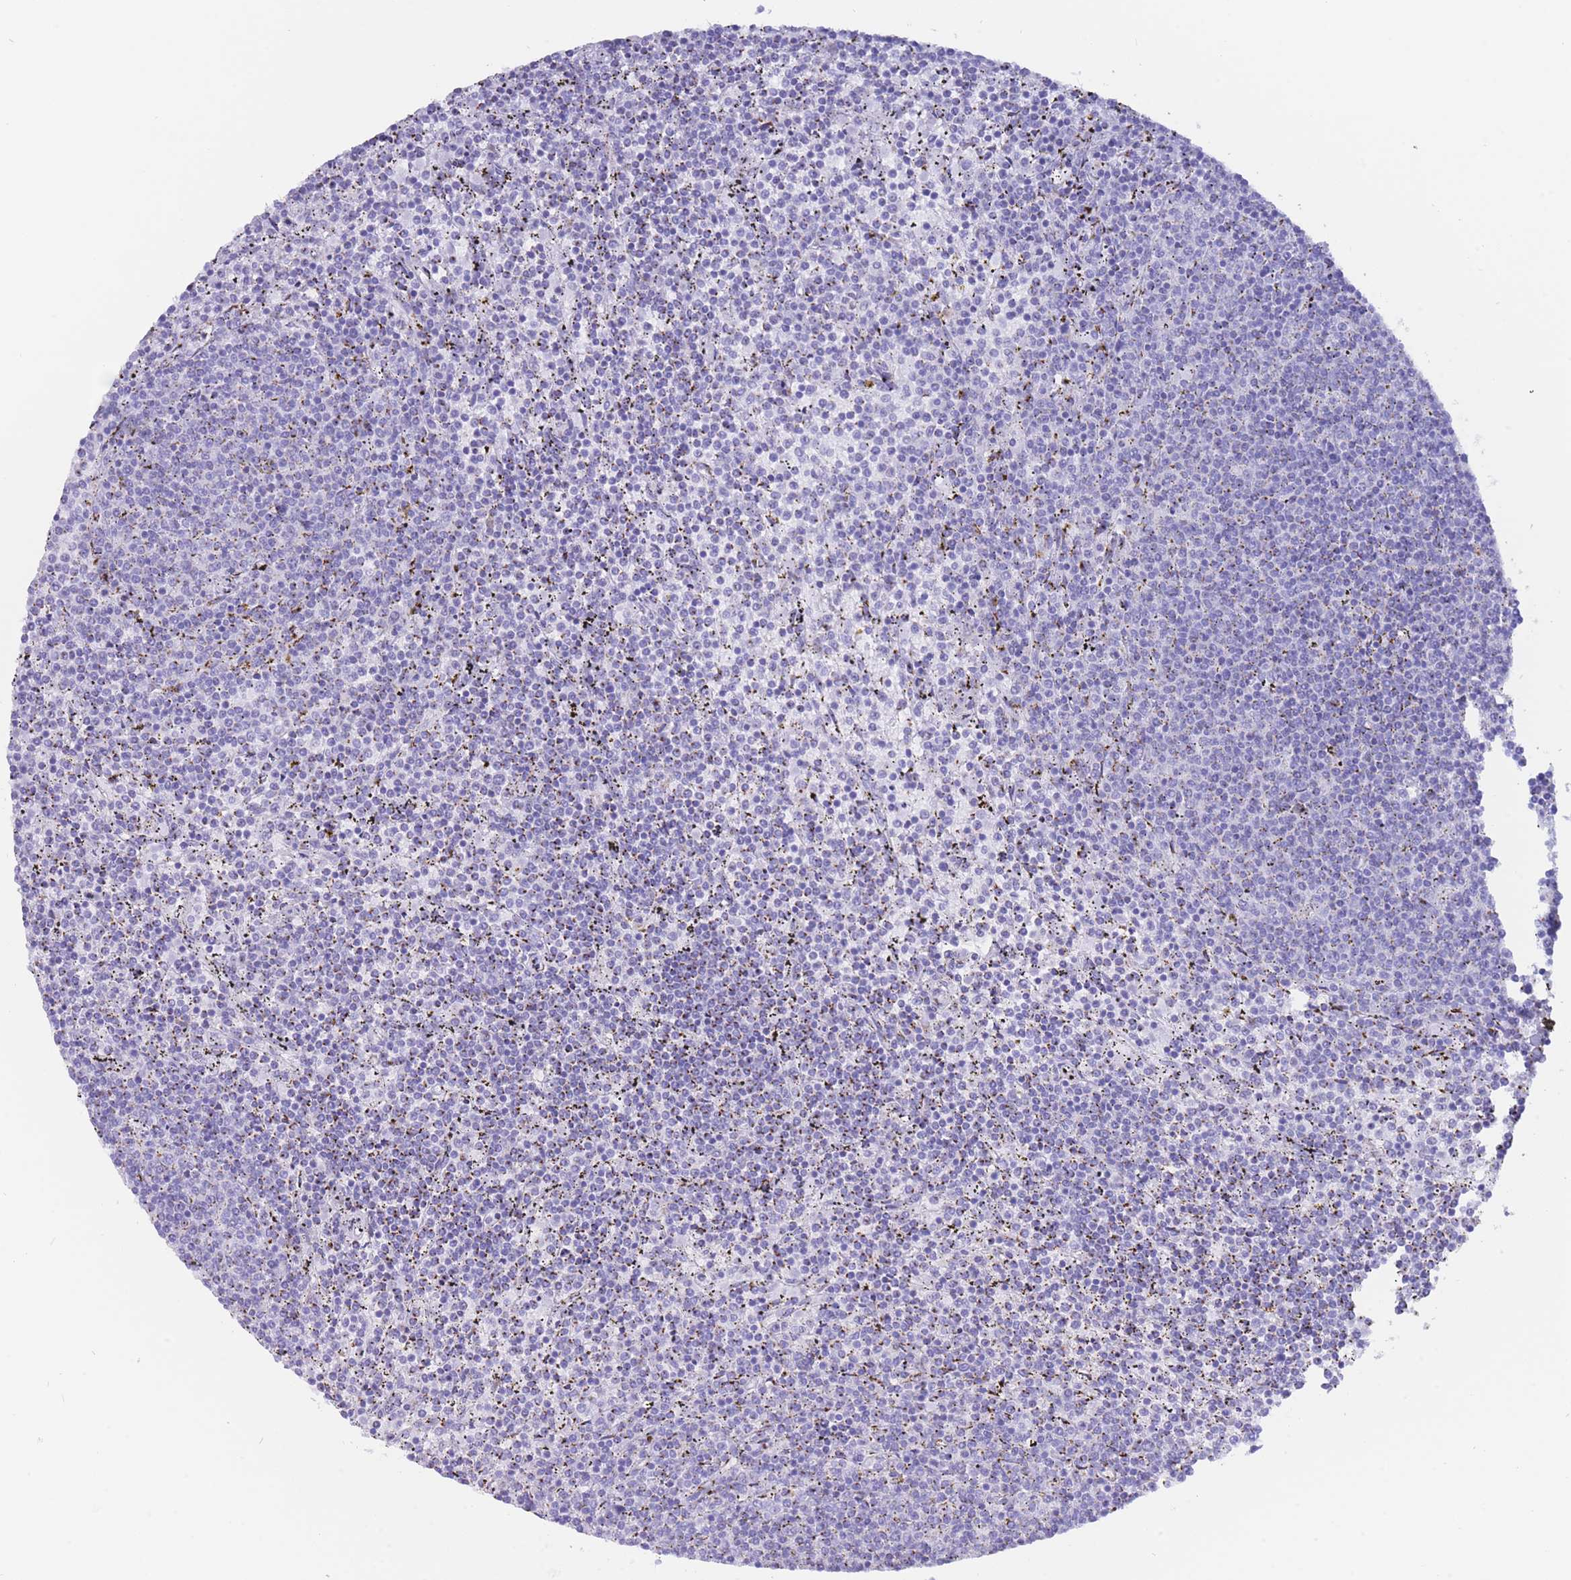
{"staining": {"intensity": "negative", "quantity": "none", "location": "none"}, "tissue": "lymphoma", "cell_type": "Tumor cells", "image_type": "cancer", "snomed": [{"axis": "morphology", "description": "Malignant lymphoma, non-Hodgkin's type, Low grade"}, {"axis": "topography", "description": "Spleen"}], "caption": "This is an immunohistochemistry (IHC) photomicrograph of lymphoma. There is no expression in tumor cells.", "gene": "FAM3C", "patient": {"sex": "female", "age": 50}}